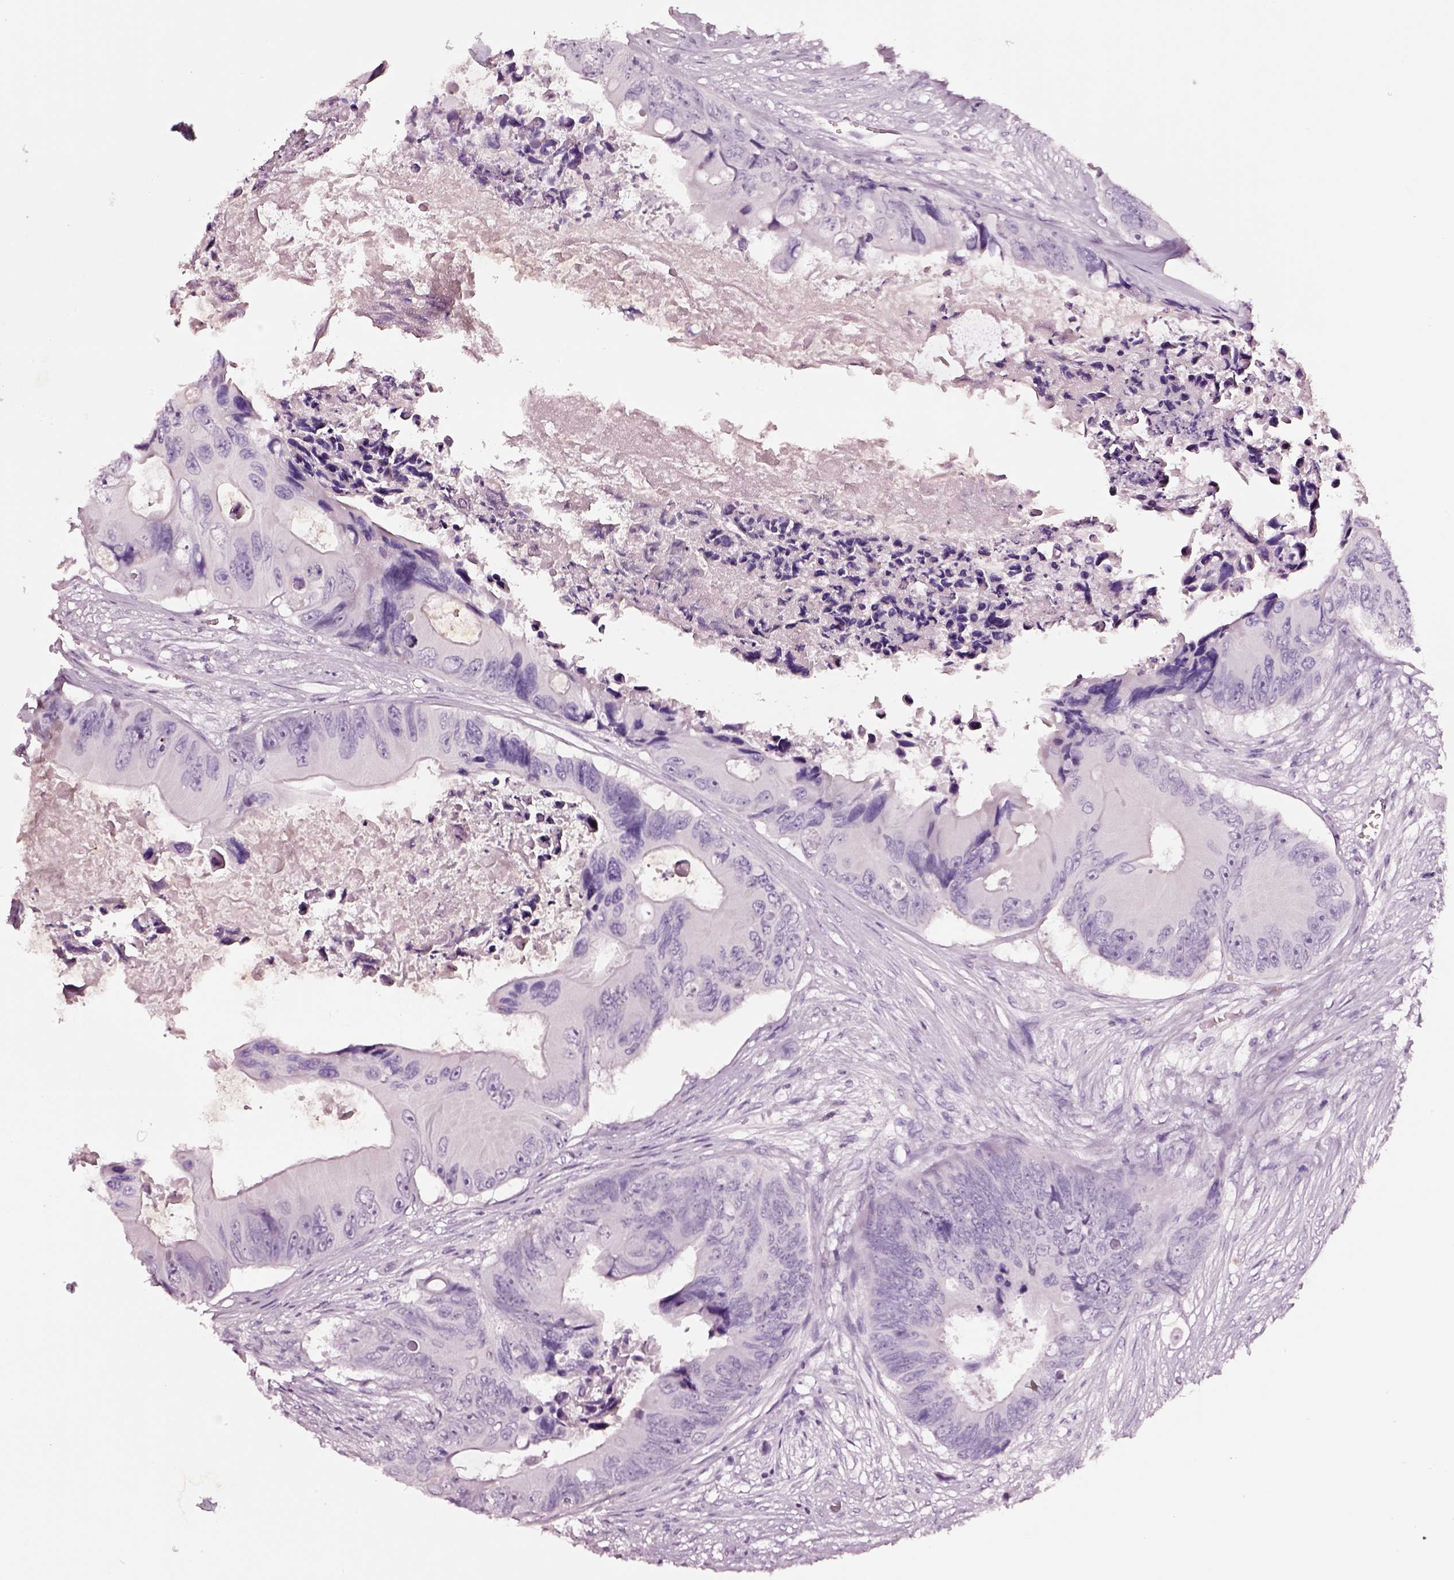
{"staining": {"intensity": "negative", "quantity": "none", "location": "none"}, "tissue": "colorectal cancer", "cell_type": "Tumor cells", "image_type": "cancer", "snomed": [{"axis": "morphology", "description": "Adenocarcinoma, NOS"}, {"axis": "topography", "description": "Rectum"}], "caption": "Tumor cells show no significant protein expression in adenocarcinoma (colorectal). The staining was performed using DAB (3,3'-diaminobenzidine) to visualize the protein expression in brown, while the nuclei were stained in blue with hematoxylin (Magnification: 20x).", "gene": "SMIM17", "patient": {"sex": "male", "age": 63}}